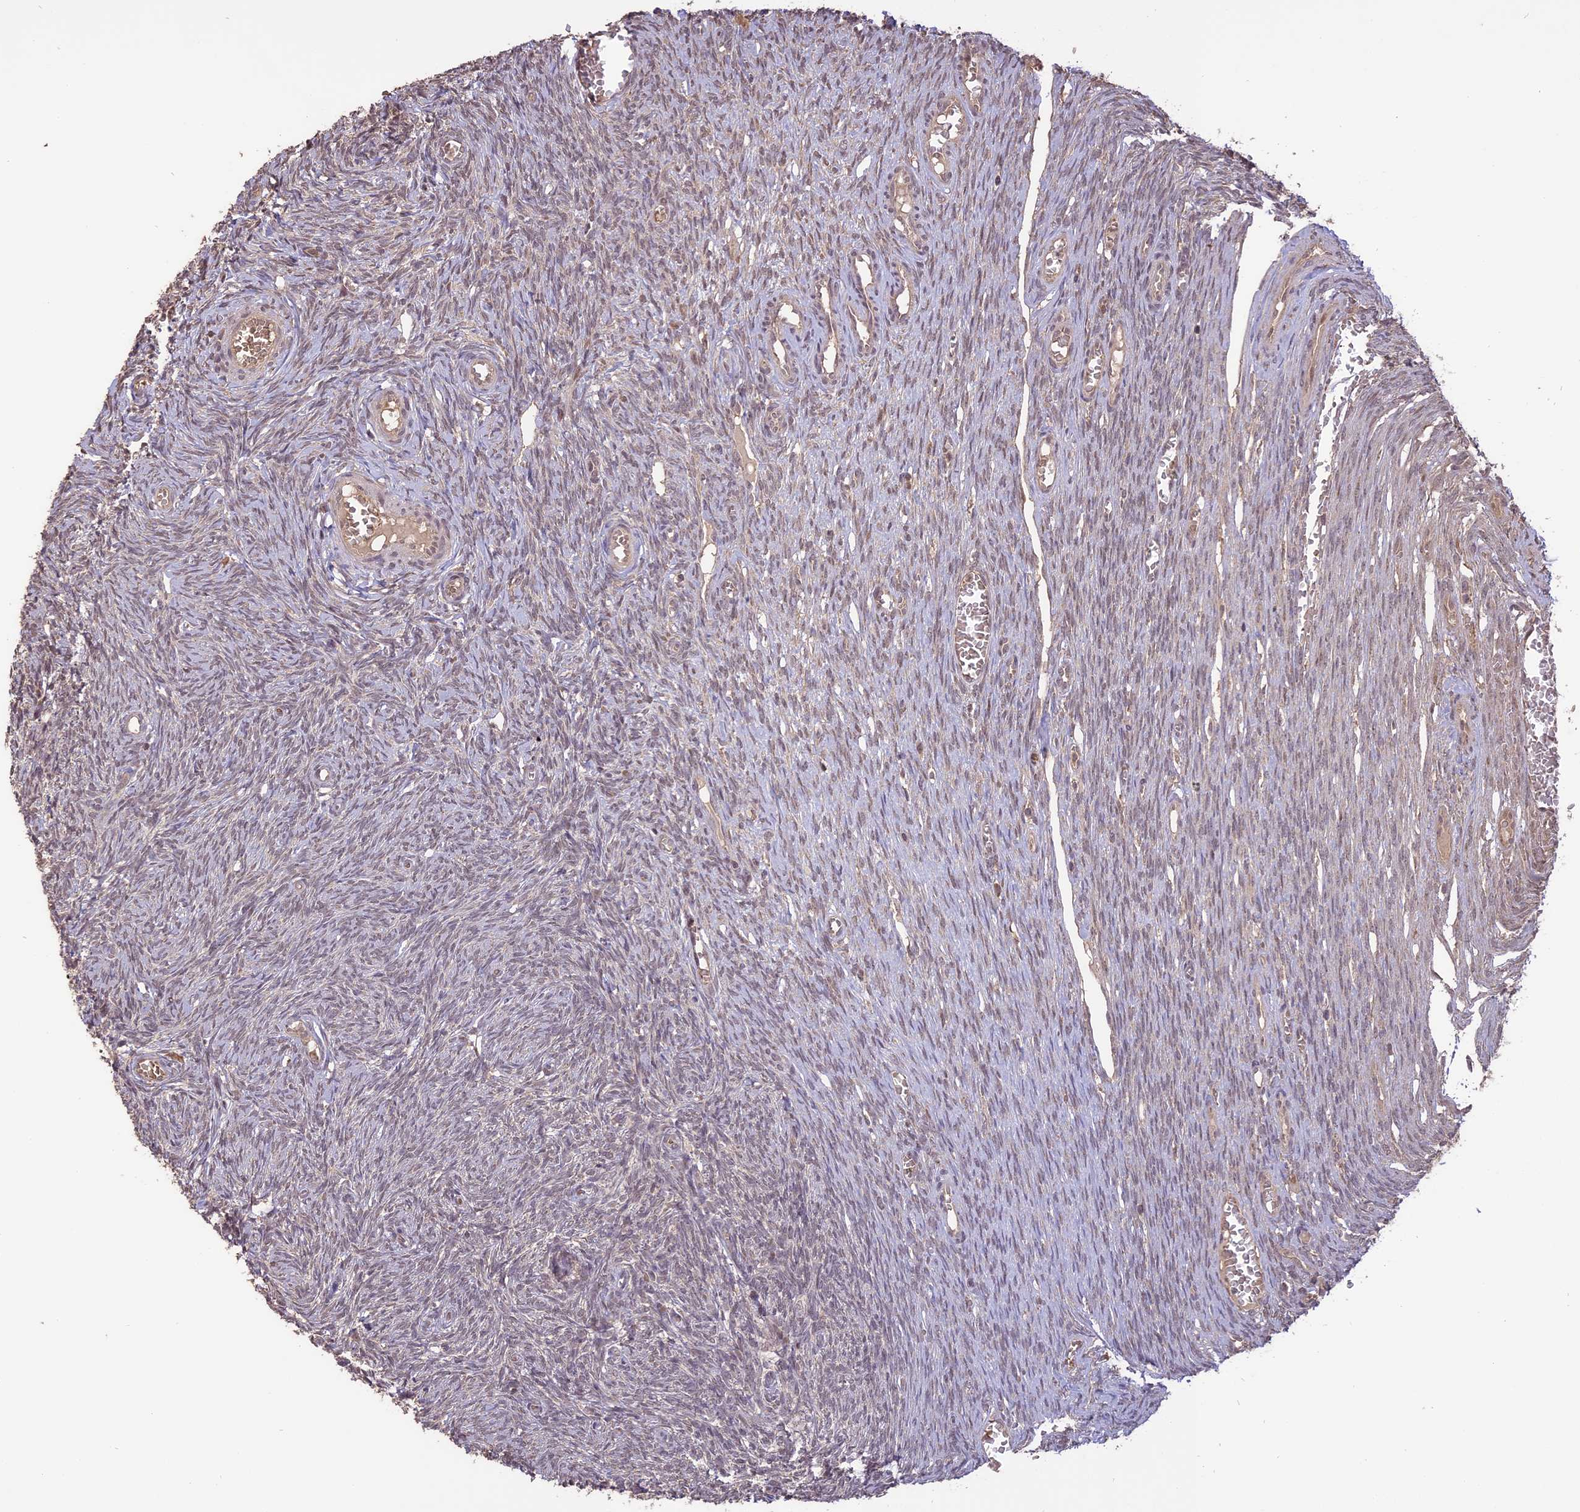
{"staining": {"intensity": "weak", "quantity": "<25%", "location": "cytoplasmic/membranous"}, "tissue": "ovary", "cell_type": "Ovarian stroma cells", "image_type": "normal", "snomed": [{"axis": "morphology", "description": "Normal tissue, NOS"}, {"axis": "topography", "description": "Ovary"}], "caption": "Immunohistochemistry (IHC) histopathology image of unremarkable ovary: human ovary stained with DAB exhibits no significant protein positivity in ovarian stroma cells. Nuclei are stained in blue.", "gene": "TIGD7", "patient": {"sex": "female", "age": 44}}